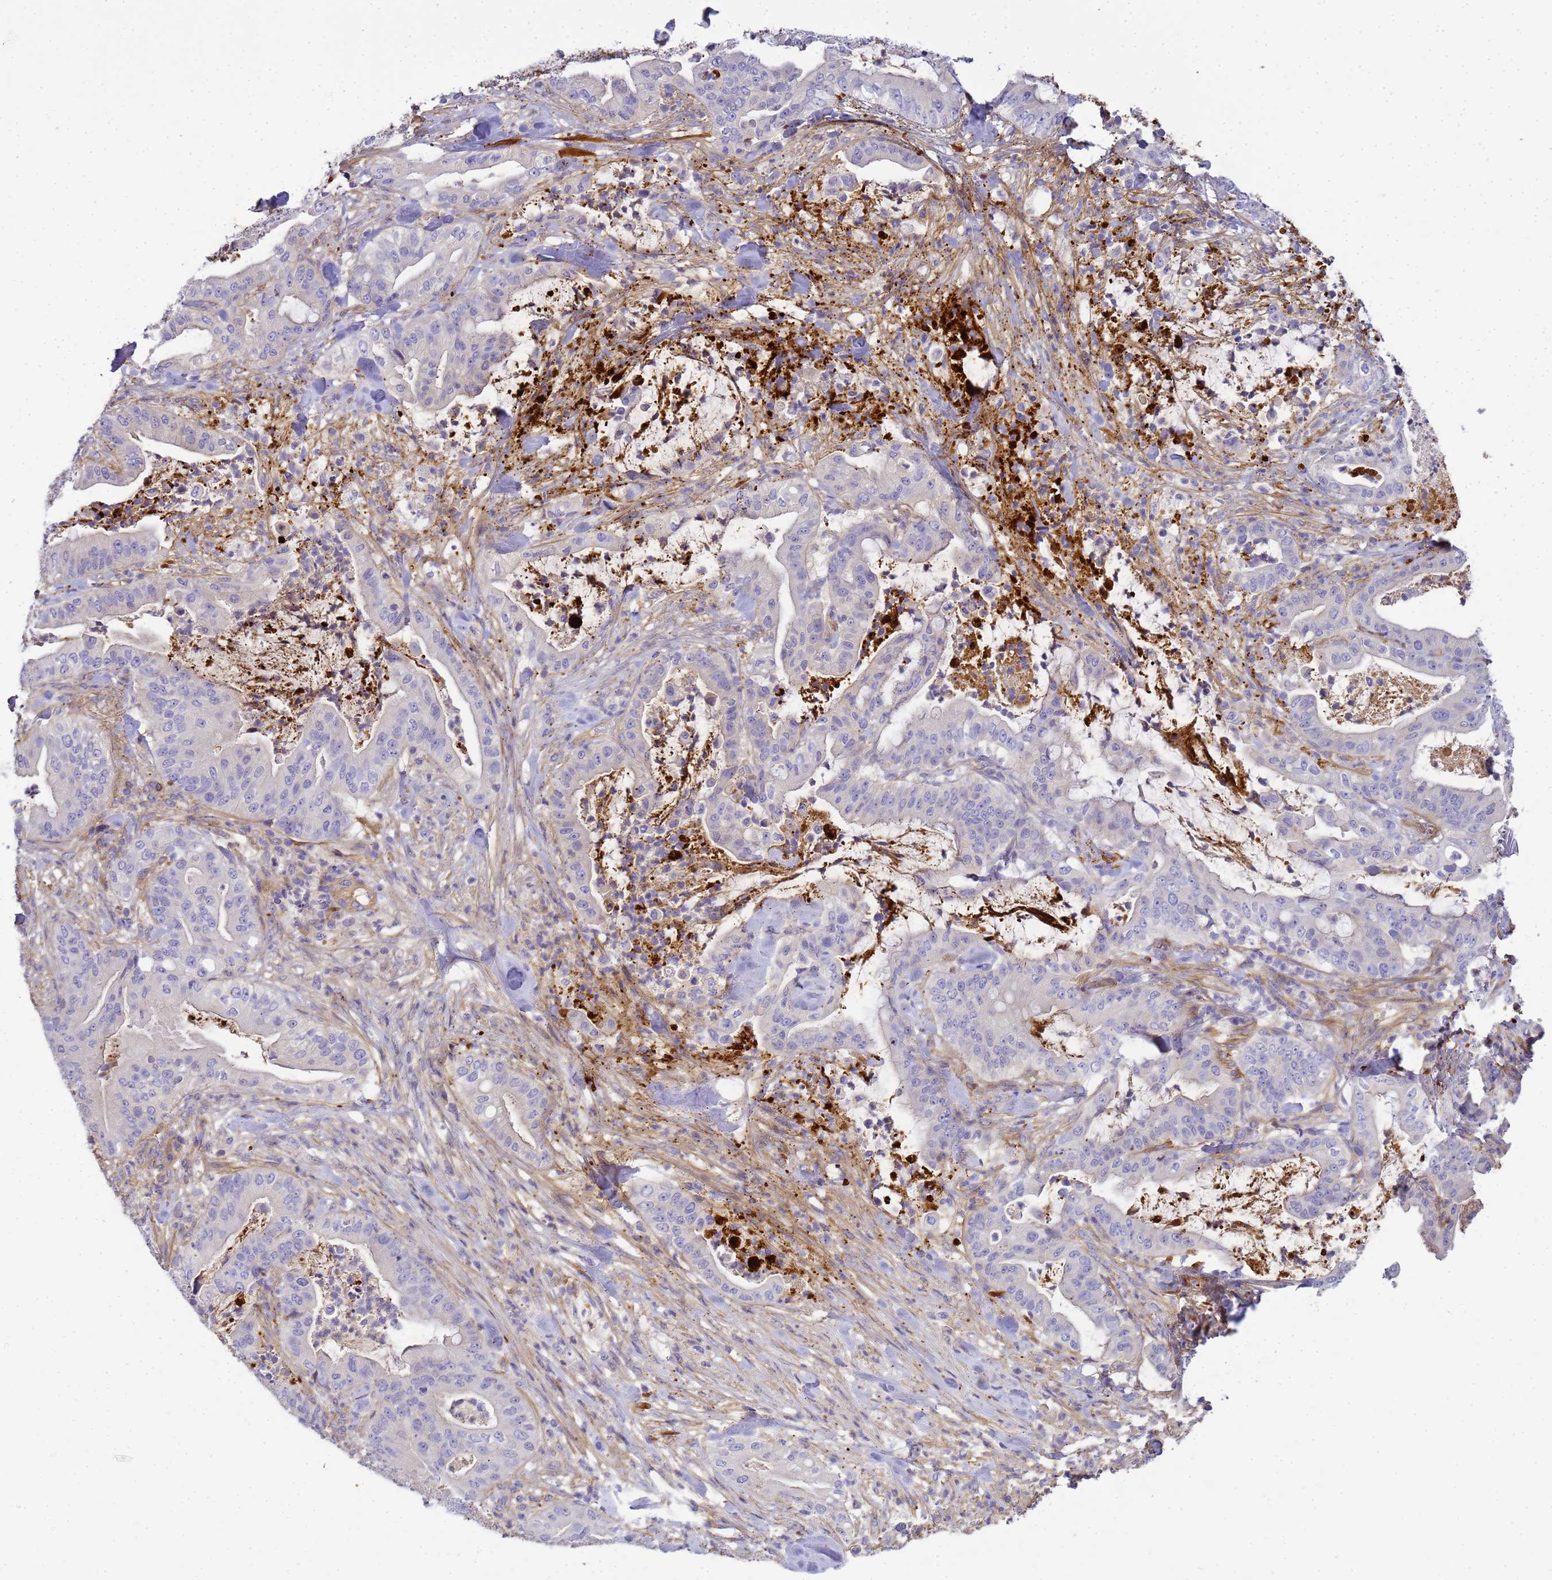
{"staining": {"intensity": "negative", "quantity": "none", "location": "none"}, "tissue": "pancreatic cancer", "cell_type": "Tumor cells", "image_type": "cancer", "snomed": [{"axis": "morphology", "description": "Adenocarcinoma, NOS"}, {"axis": "topography", "description": "Pancreas"}], "caption": "DAB immunohistochemical staining of adenocarcinoma (pancreatic) displays no significant staining in tumor cells. (DAB (3,3'-diaminobenzidine) IHC, high magnification).", "gene": "MYL12A", "patient": {"sex": "male", "age": 71}}